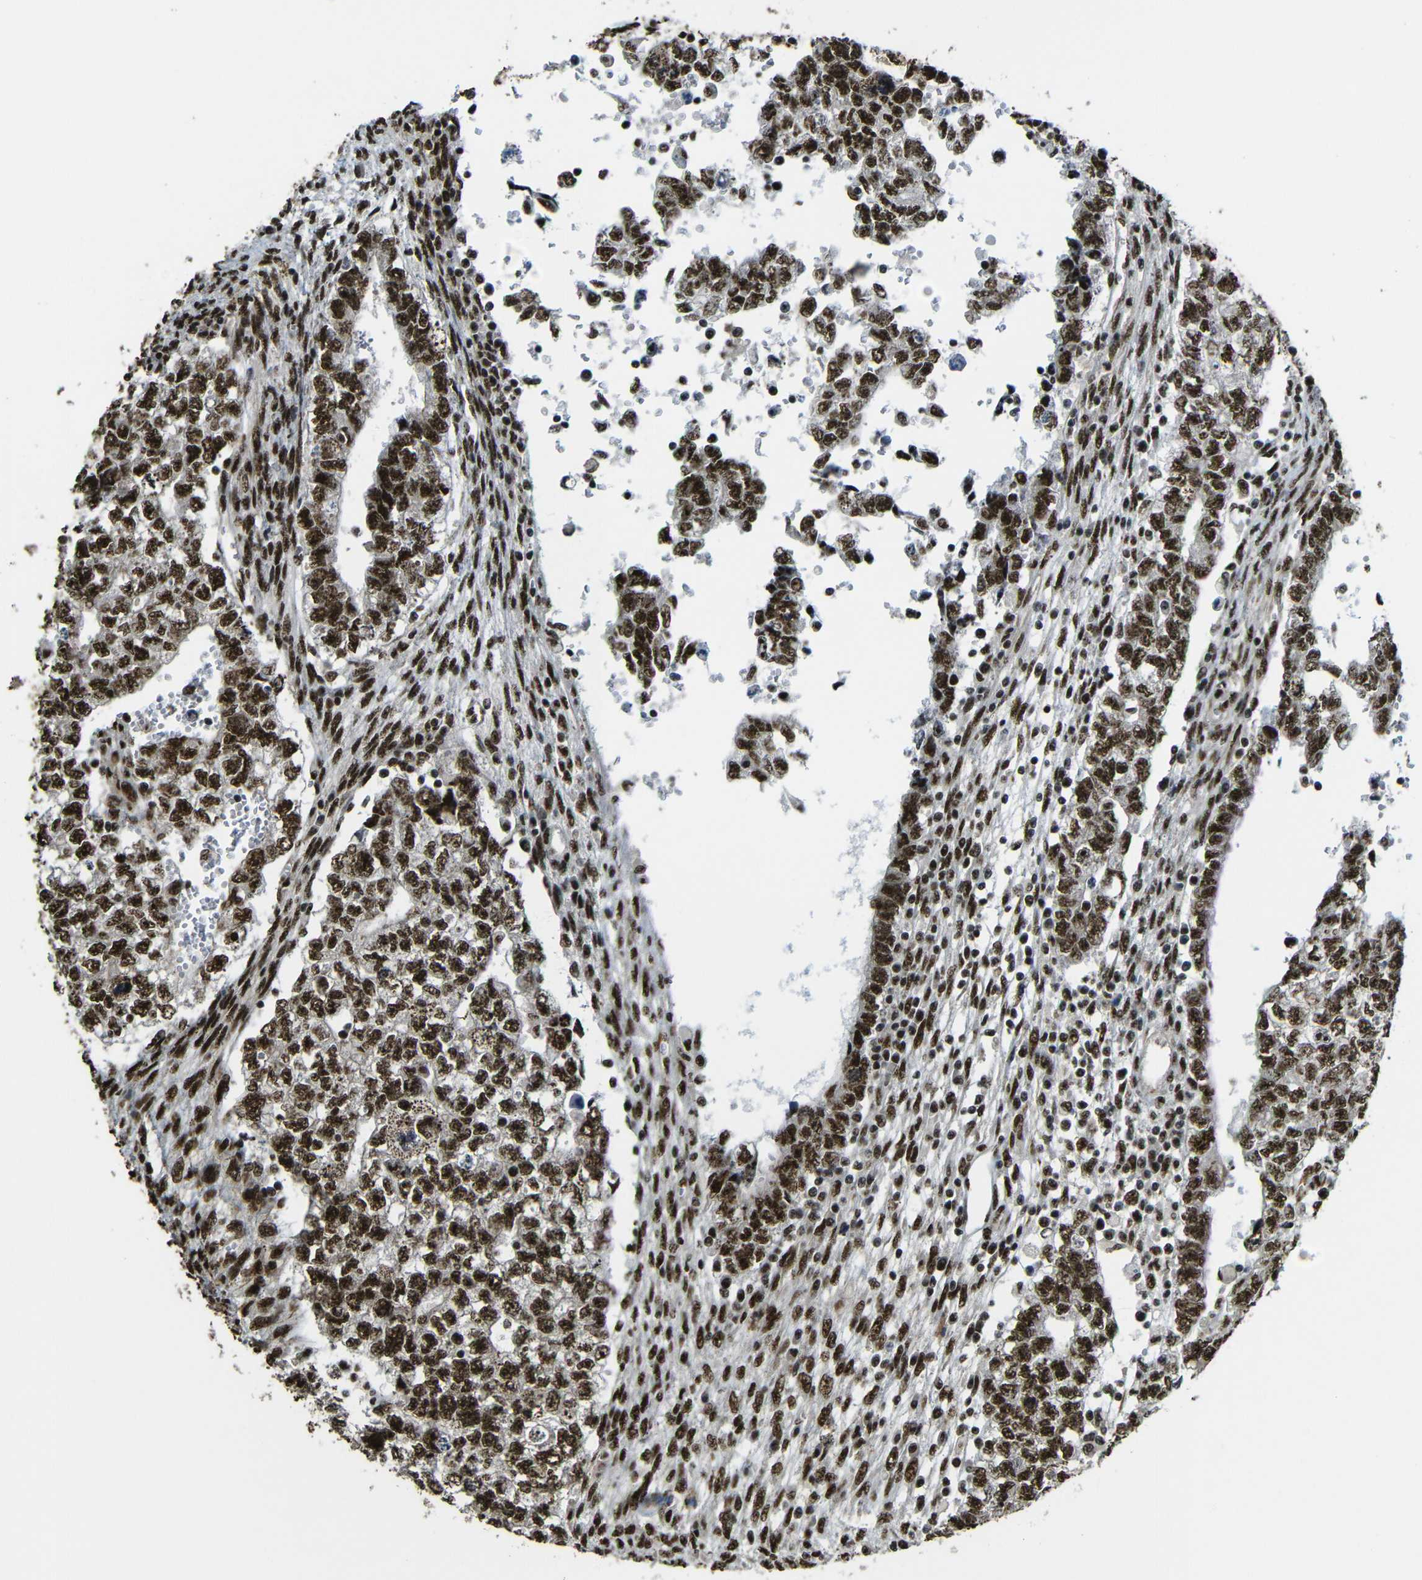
{"staining": {"intensity": "strong", "quantity": ">75%", "location": "cytoplasmic/membranous,nuclear"}, "tissue": "testis cancer", "cell_type": "Tumor cells", "image_type": "cancer", "snomed": [{"axis": "morphology", "description": "Seminoma, NOS"}, {"axis": "morphology", "description": "Carcinoma, Embryonal, NOS"}, {"axis": "topography", "description": "Testis"}], "caption": "A micrograph showing strong cytoplasmic/membranous and nuclear staining in about >75% of tumor cells in testis cancer (embryonal carcinoma), as visualized by brown immunohistochemical staining.", "gene": "TCF7L2", "patient": {"sex": "male", "age": 38}}